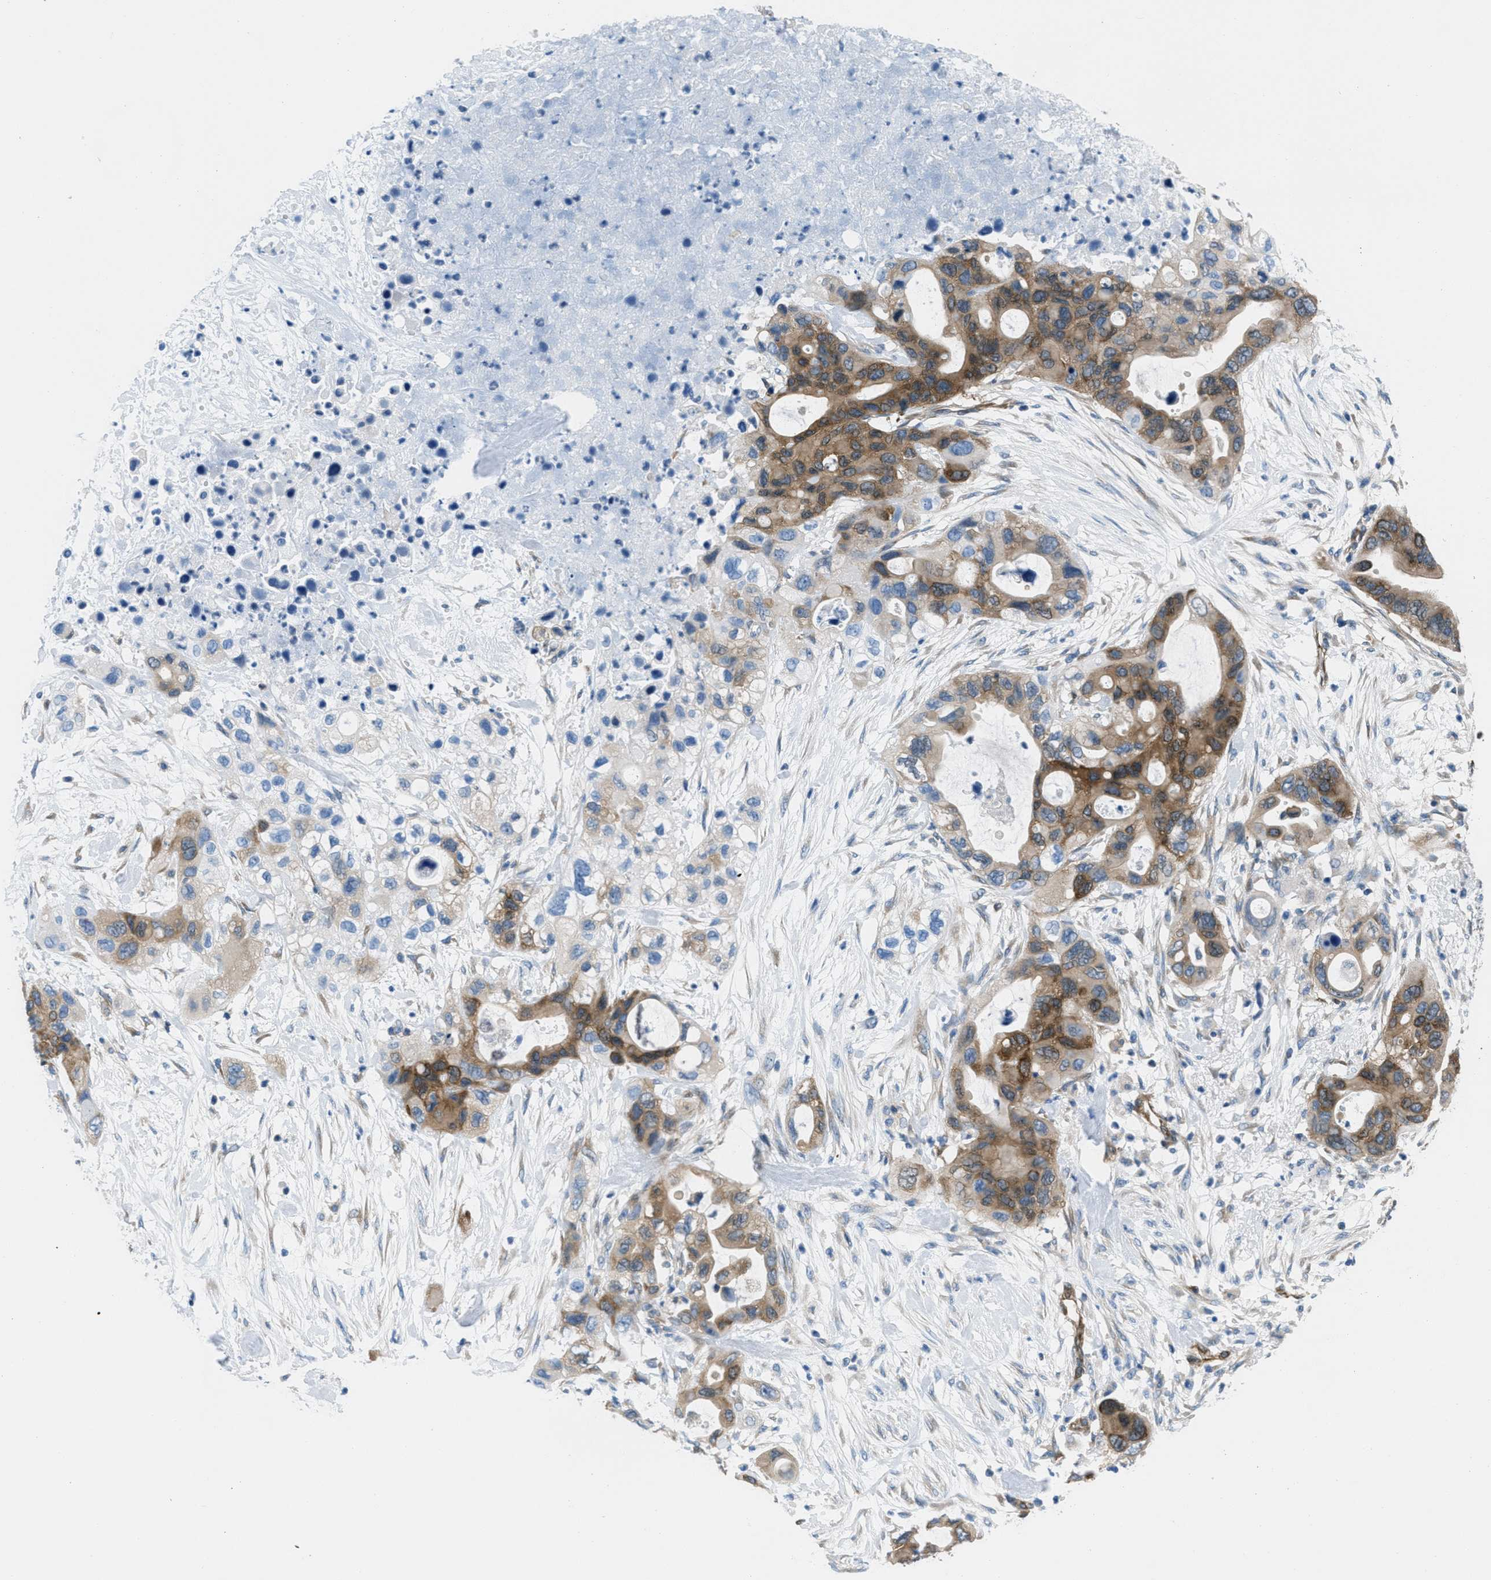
{"staining": {"intensity": "moderate", "quantity": ">75%", "location": "cytoplasmic/membranous"}, "tissue": "pancreatic cancer", "cell_type": "Tumor cells", "image_type": "cancer", "snomed": [{"axis": "morphology", "description": "Adenocarcinoma, NOS"}, {"axis": "topography", "description": "Pancreas"}], "caption": "Immunohistochemical staining of human pancreatic adenocarcinoma displays moderate cytoplasmic/membranous protein expression in approximately >75% of tumor cells. (IHC, brightfield microscopy, high magnification).", "gene": "MAPRE2", "patient": {"sex": "female", "age": 71}}